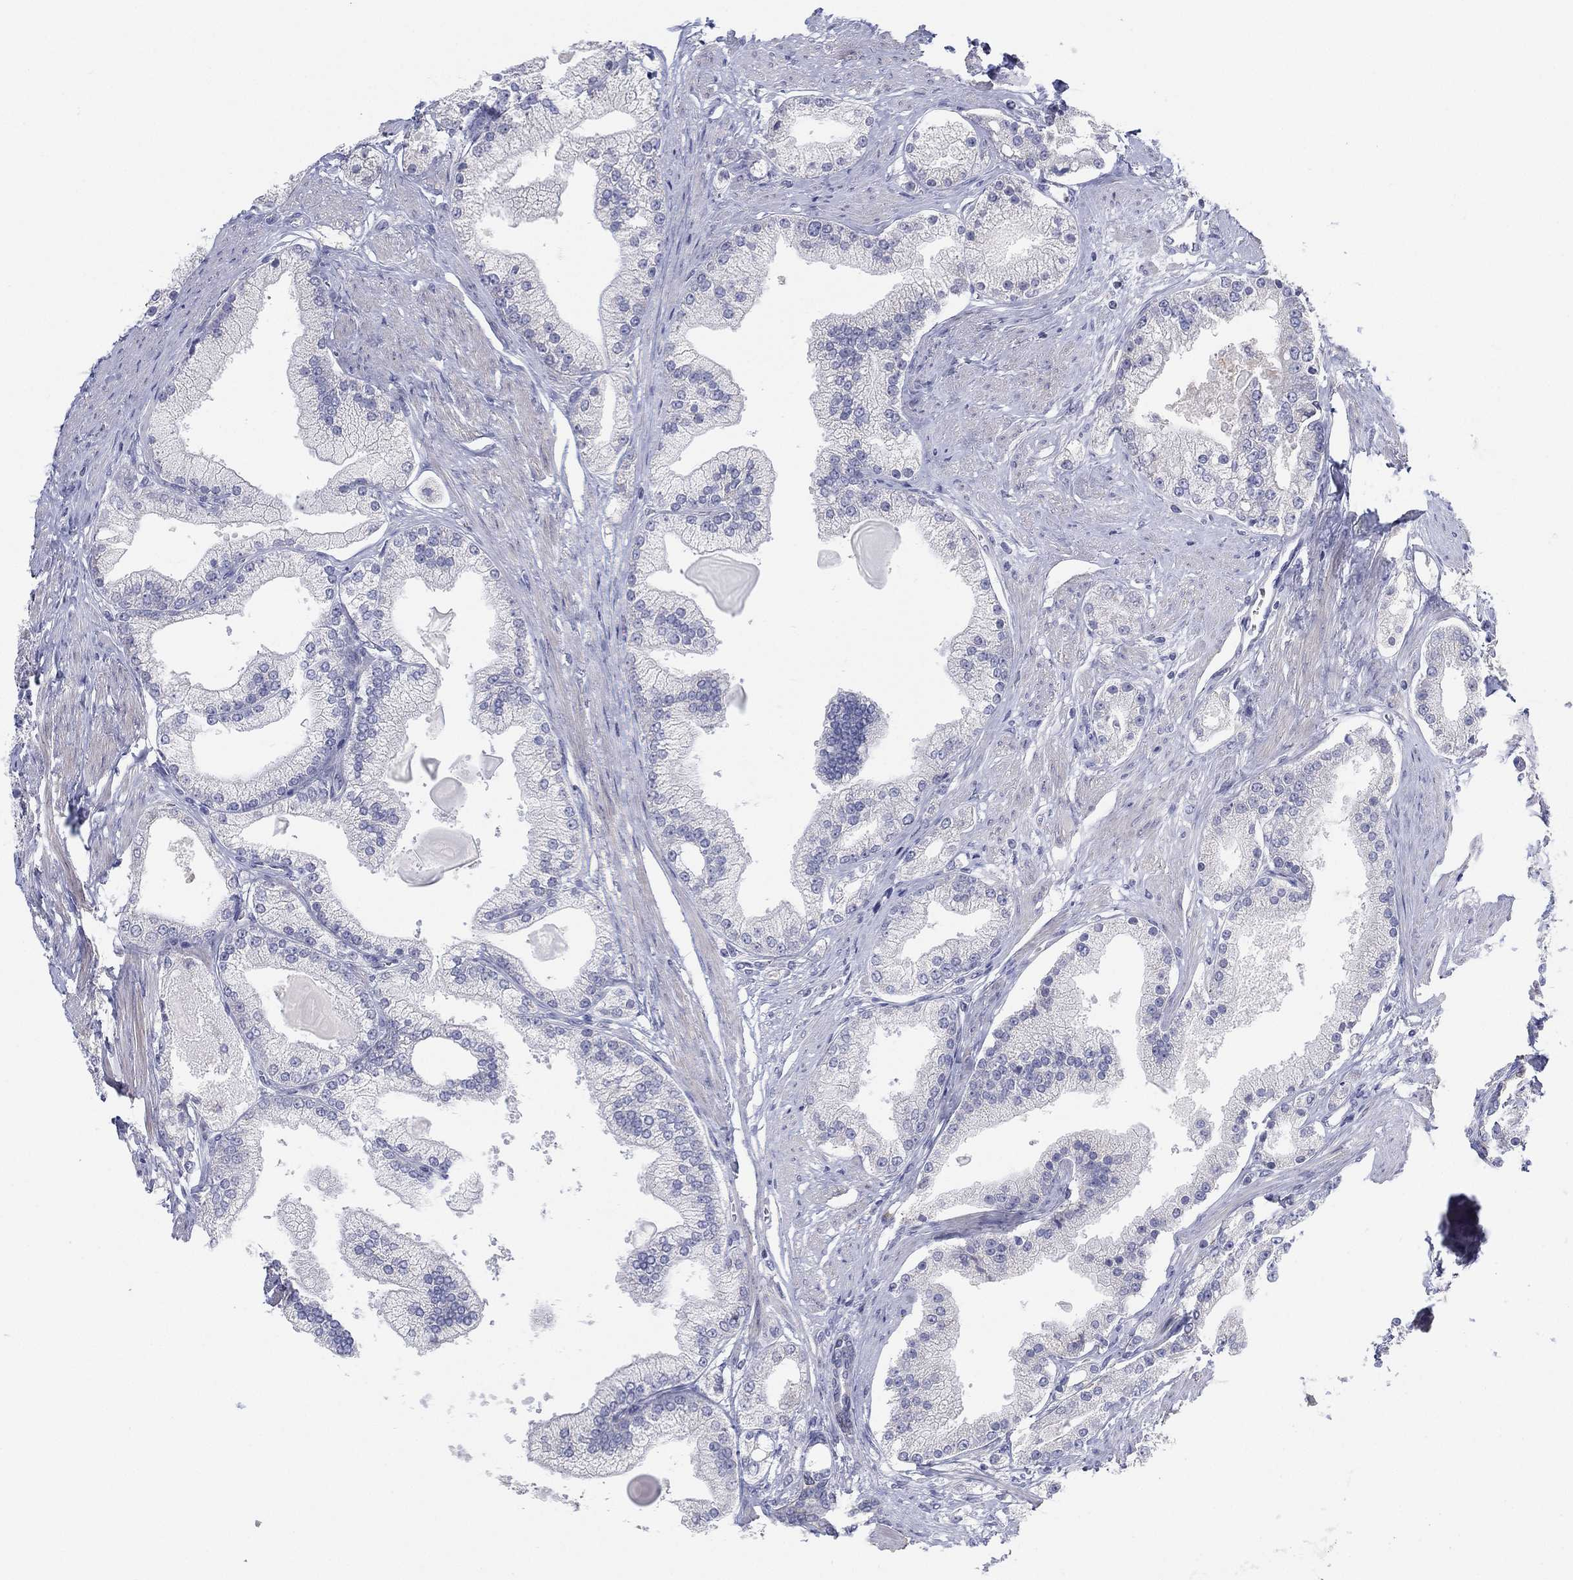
{"staining": {"intensity": "negative", "quantity": "none", "location": "none"}, "tissue": "prostate cancer", "cell_type": "Tumor cells", "image_type": "cancer", "snomed": [{"axis": "morphology", "description": "Adenocarcinoma, NOS"}, {"axis": "topography", "description": "Prostate and seminal vesicle, NOS"}, {"axis": "topography", "description": "Prostate"}], "caption": "Prostate adenocarcinoma was stained to show a protein in brown. There is no significant expression in tumor cells. (Stains: DAB (3,3'-diaminobenzidine) immunohistochemistry (IHC) with hematoxylin counter stain, Microscopy: brightfield microscopy at high magnification).", "gene": "TMEM40", "patient": {"sex": "male", "age": 67}}